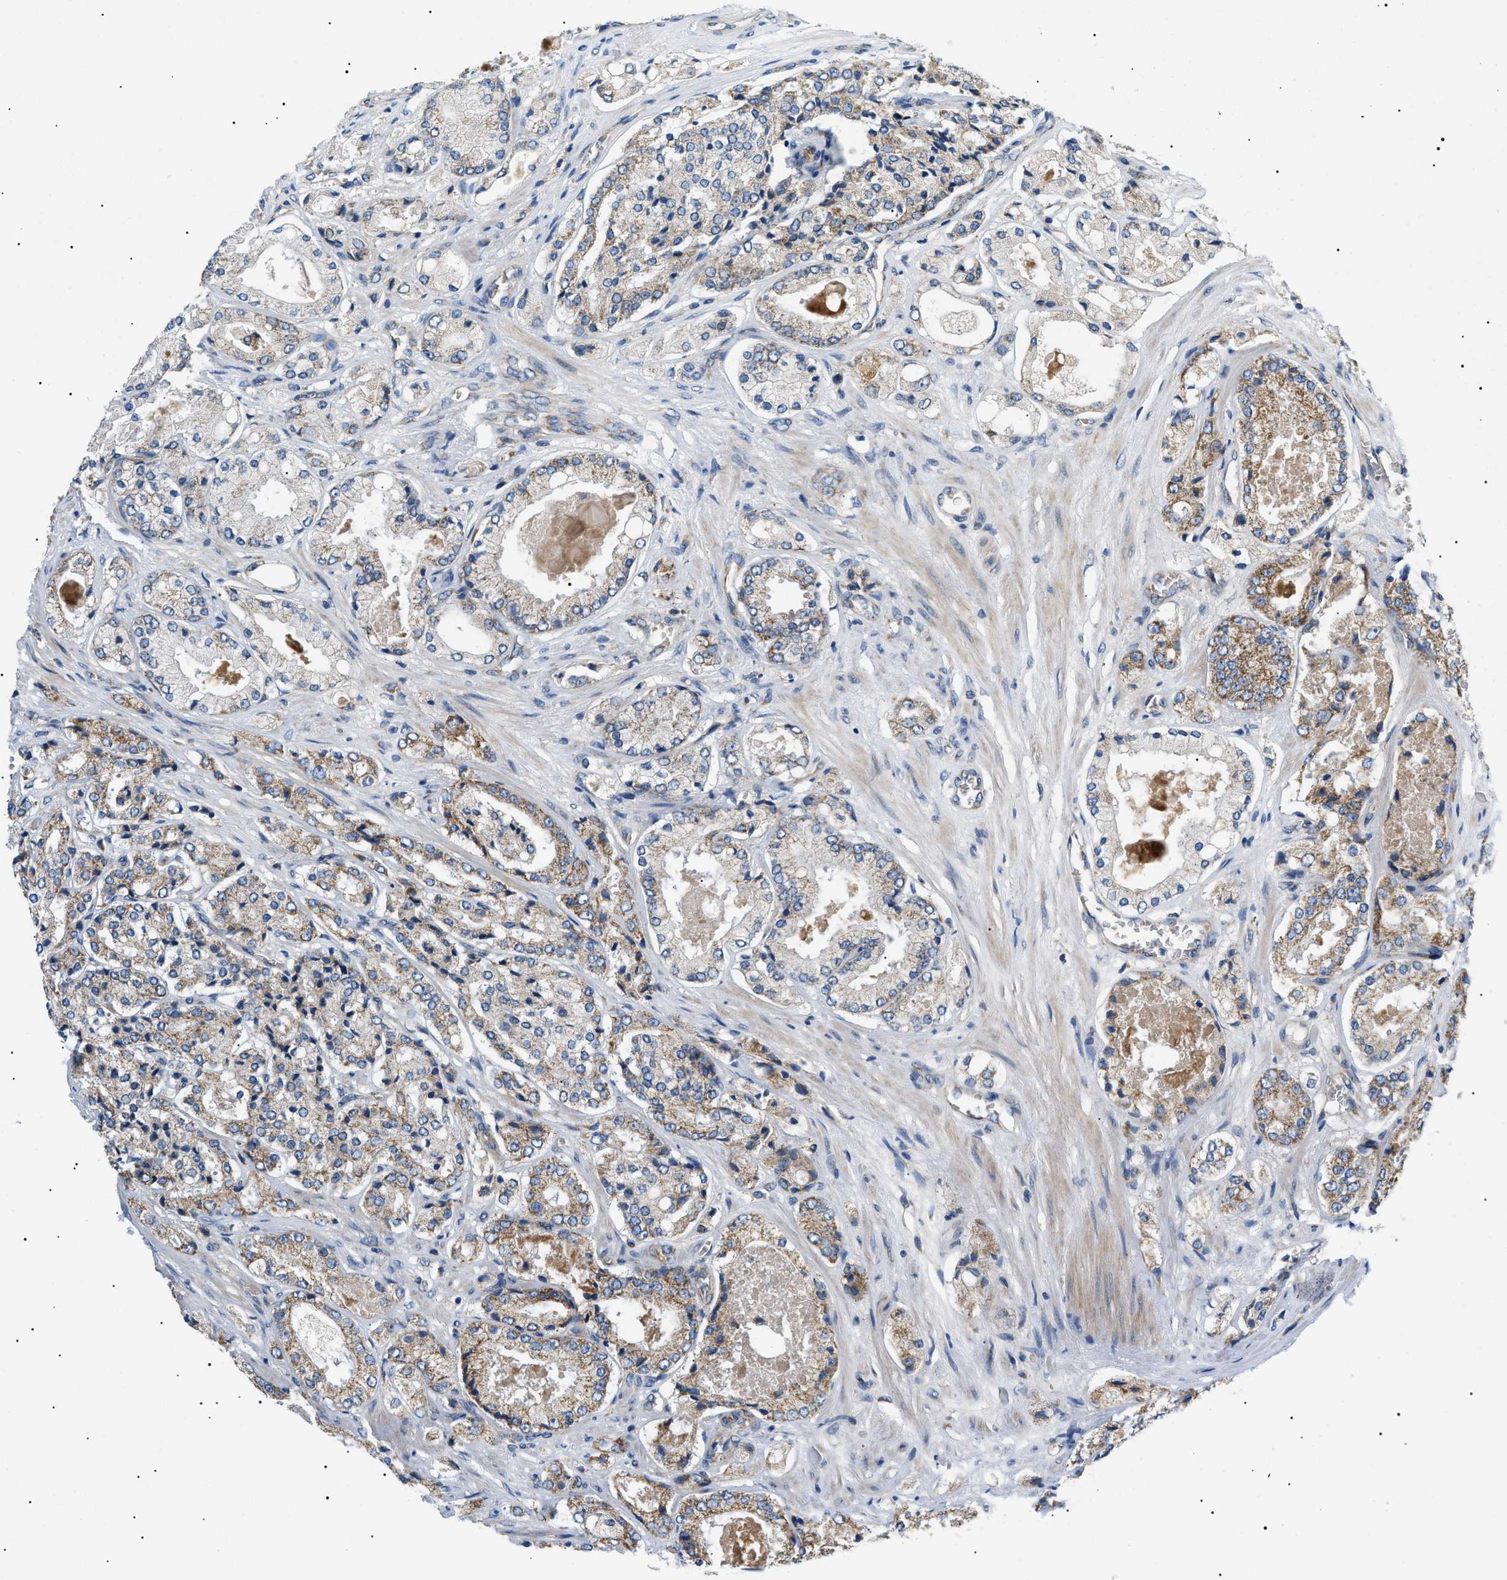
{"staining": {"intensity": "moderate", "quantity": ">75%", "location": "cytoplasmic/membranous"}, "tissue": "prostate cancer", "cell_type": "Tumor cells", "image_type": "cancer", "snomed": [{"axis": "morphology", "description": "Adenocarcinoma, High grade"}, {"axis": "topography", "description": "Prostate"}], "caption": "Protein expression analysis of high-grade adenocarcinoma (prostate) demonstrates moderate cytoplasmic/membranous expression in about >75% of tumor cells.", "gene": "TOMM6", "patient": {"sex": "male", "age": 65}}